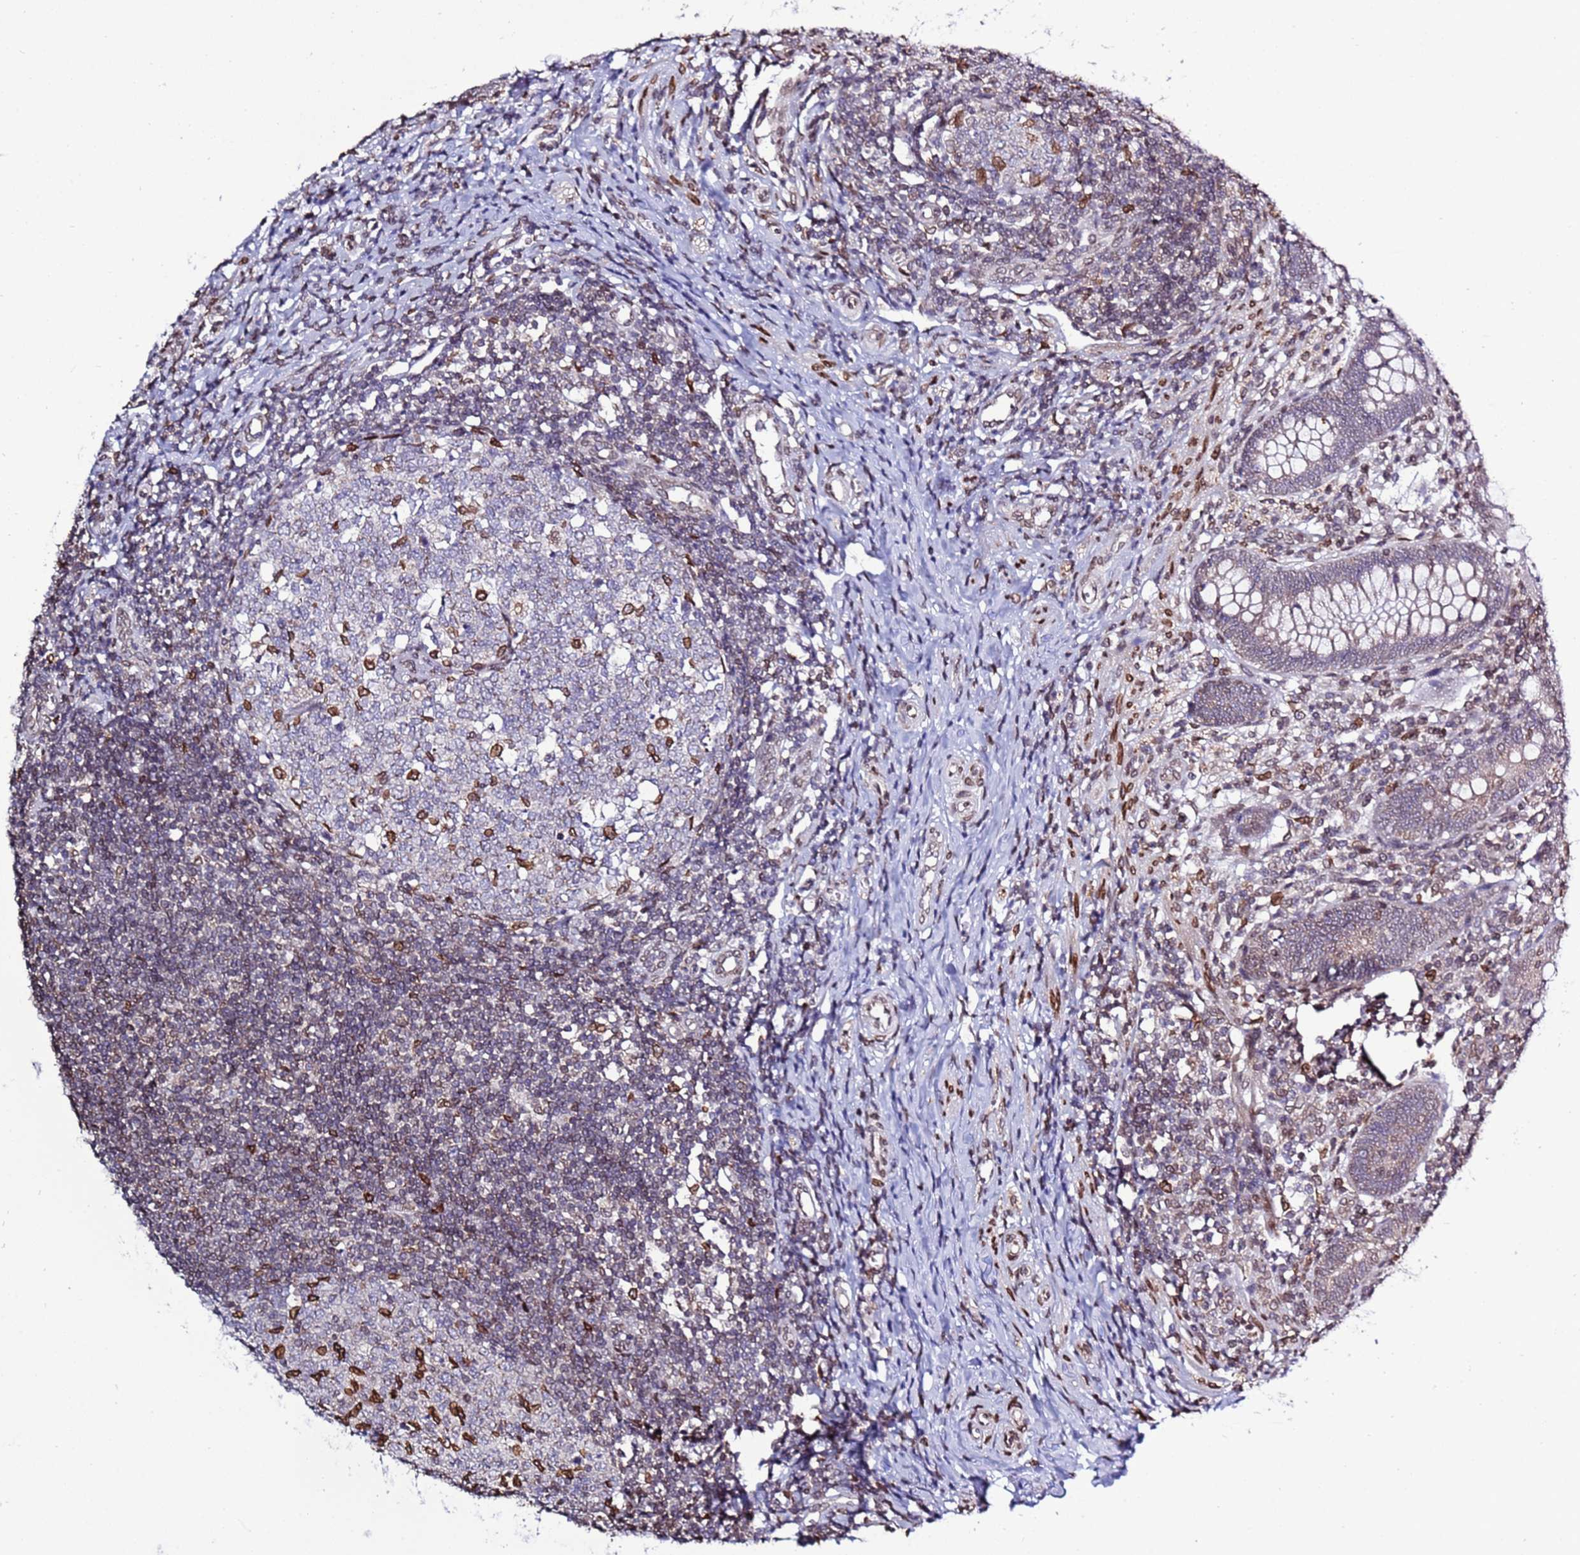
{"staining": {"intensity": "moderate", "quantity": "25%-75%", "location": "cytoplasmic/membranous,nuclear"}, "tissue": "appendix", "cell_type": "Glandular cells", "image_type": "normal", "snomed": [{"axis": "morphology", "description": "Normal tissue, NOS"}, {"axis": "topography", "description": "Appendix"}], "caption": "Glandular cells display medium levels of moderate cytoplasmic/membranous,nuclear positivity in approximately 25%-75% of cells in benign human appendix.", "gene": "TOR1AIP1", "patient": {"sex": "male", "age": 14}}